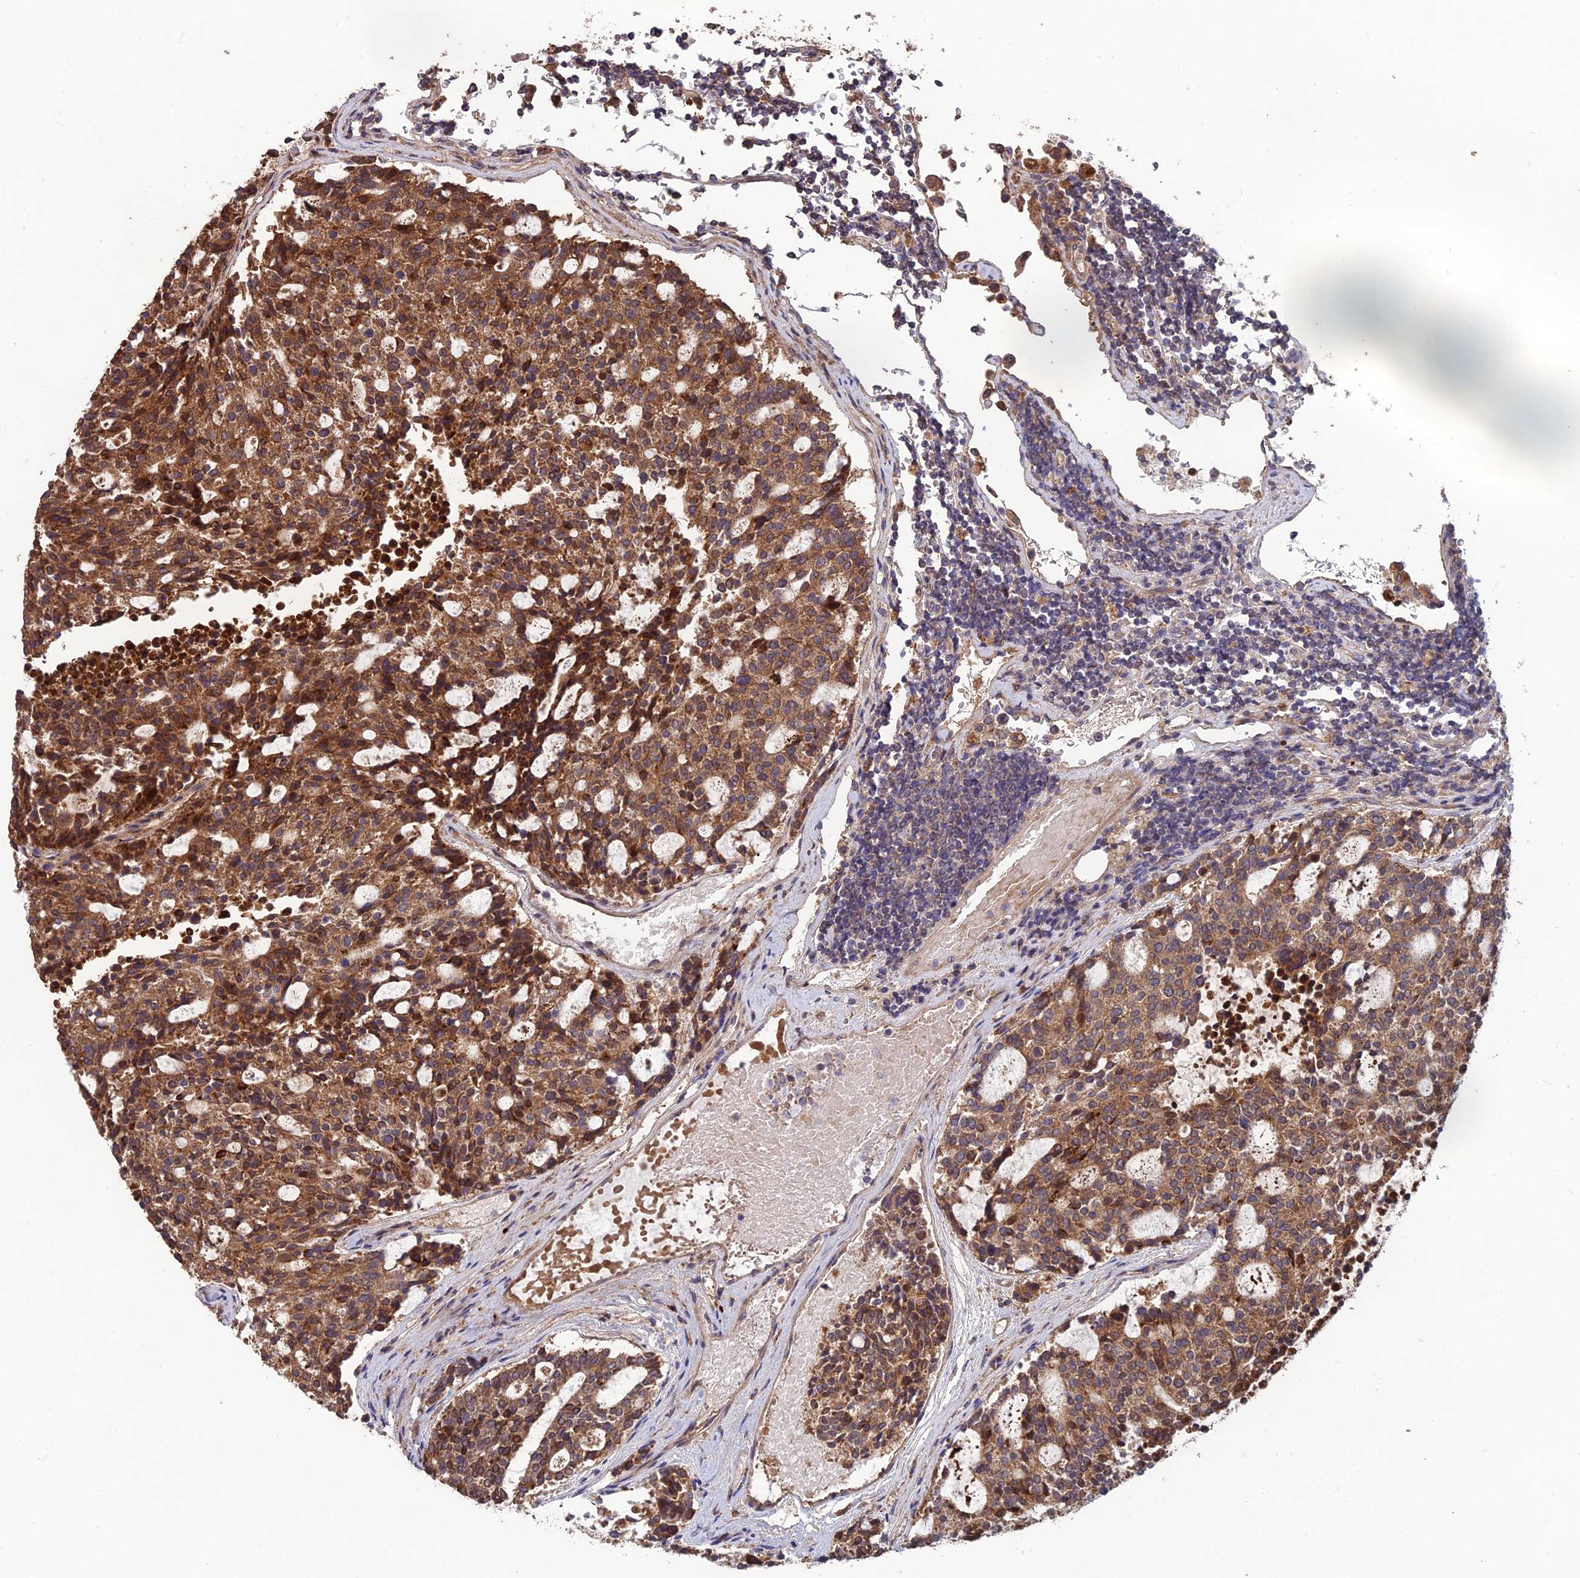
{"staining": {"intensity": "strong", "quantity": ">75%", "location": "cytoplasmic/membranous"}, "tissue": "carcinoid", "cell_type": "Tumor cells", "image_type": "cancer", "snomed": [{"axis": "morphology", "description": "Carcinoid, malignant, NOS"}, {"axis": "topography", "description": "Pancreas"}], "caption": "Immunohistochemistry (DAB) staining of human carcinoid shows strong cytoplasmic/membranous protein expression in approximately >75% of tumor cells.", "gene": "SHISA5", "patient": {"sex": "female", "age": 54}}